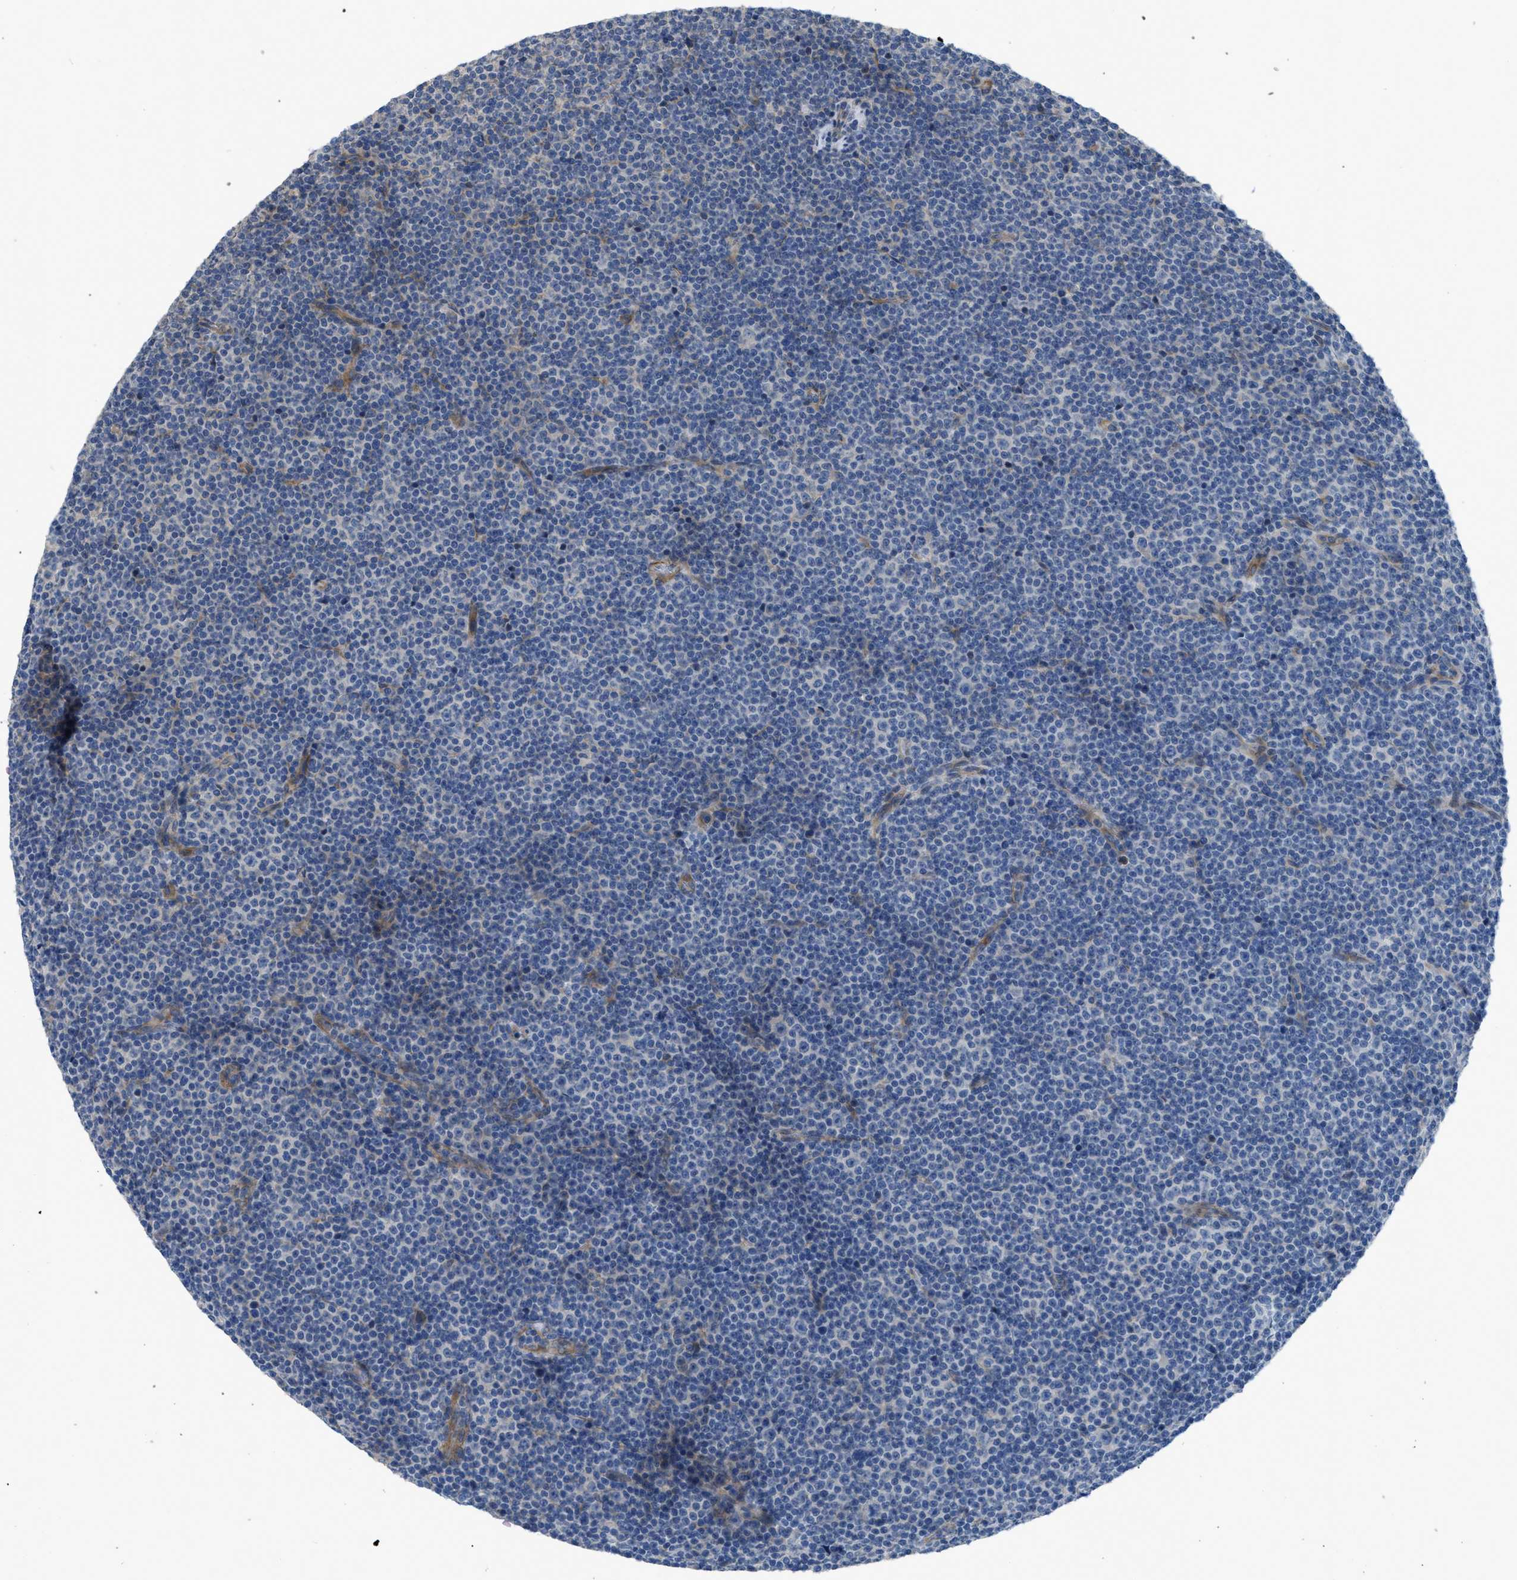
{"staining": {"intensity": "negative", "quantity": "none", "location": "none"}, "tissue": "lymphoma", "cell_type": "Tumor cells", "image_type": "cancer", "snomed": [{"axis": "morphology", "description": "Malignant lymphoma, non-Hodgkin's type, Low grade"}, {"axis": "topography", "description": "Lymph node"}], "caption": "Immunohistochemistry (IHC) of human lymphoma demonstrates no expression in tumor cells. The staining was performed using DAB (3,3'-diaminobenzidine) to visualize the protein expression in brown, while the nuclei were stained in blue with hematoxylin (Magnification: 20x).", "gene": "BMPR1A", "patient": {"sex": "female", "age": 67}}